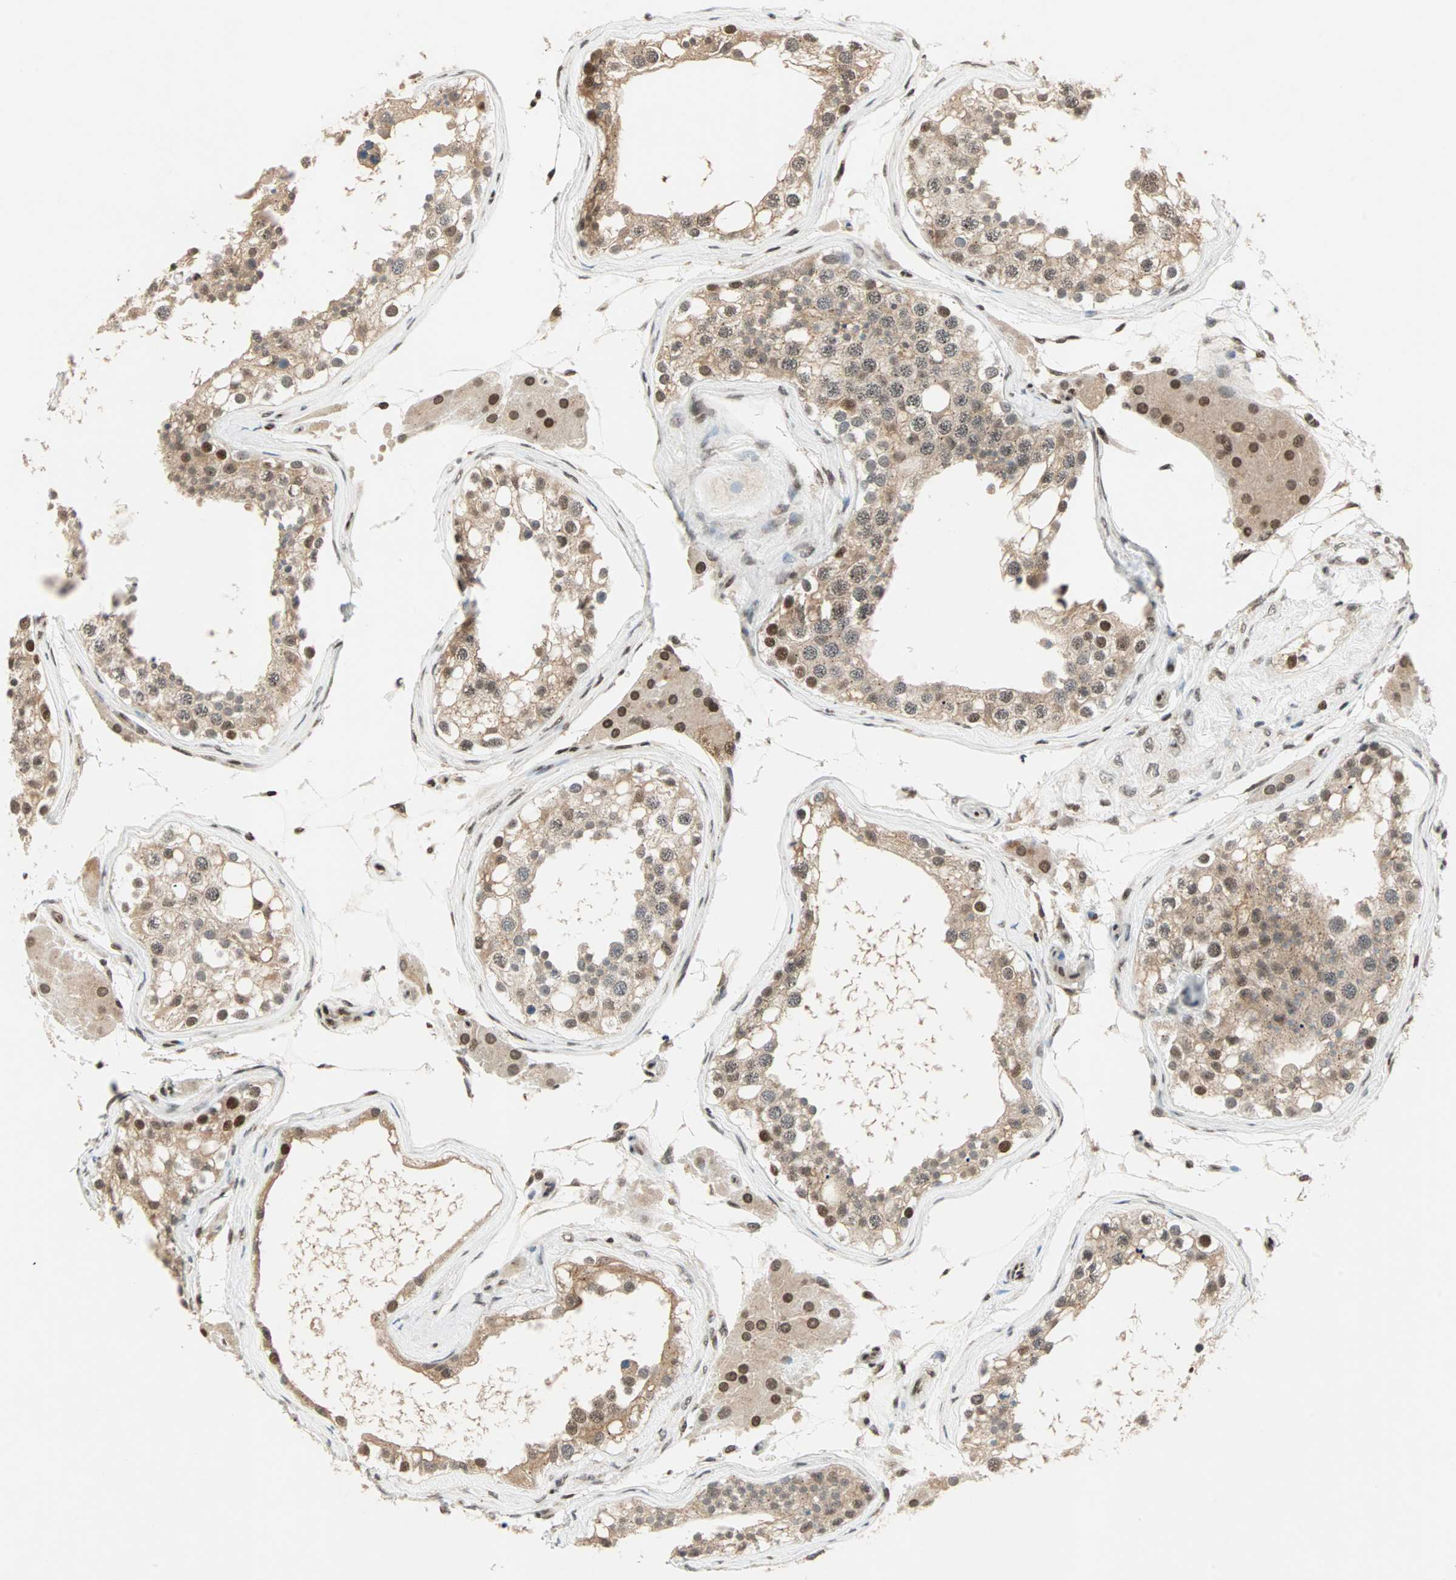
{"staining": {"intensity": "moderate", "quantity": ">75%", "location": "cytoplasmic/membranous,nuclear"}, "tissue": "testis", "cell_type": "Cells in seminiferous ducts", "image_type": "normal", "snomed": [{"axis": "morphology", "description": "Normal tissue, NOS"}, {"axis": "topography", "description": "Testis"}], "caption": "Testis stained with DAB immunohistochemistry reveals medium levels of moderate cytoplasmic/membranous,nuclear staining in approximately >75% of cells in seminiferous ducts.", "gene": "BLM", "patient": {"sex": "male", "age": 68}}